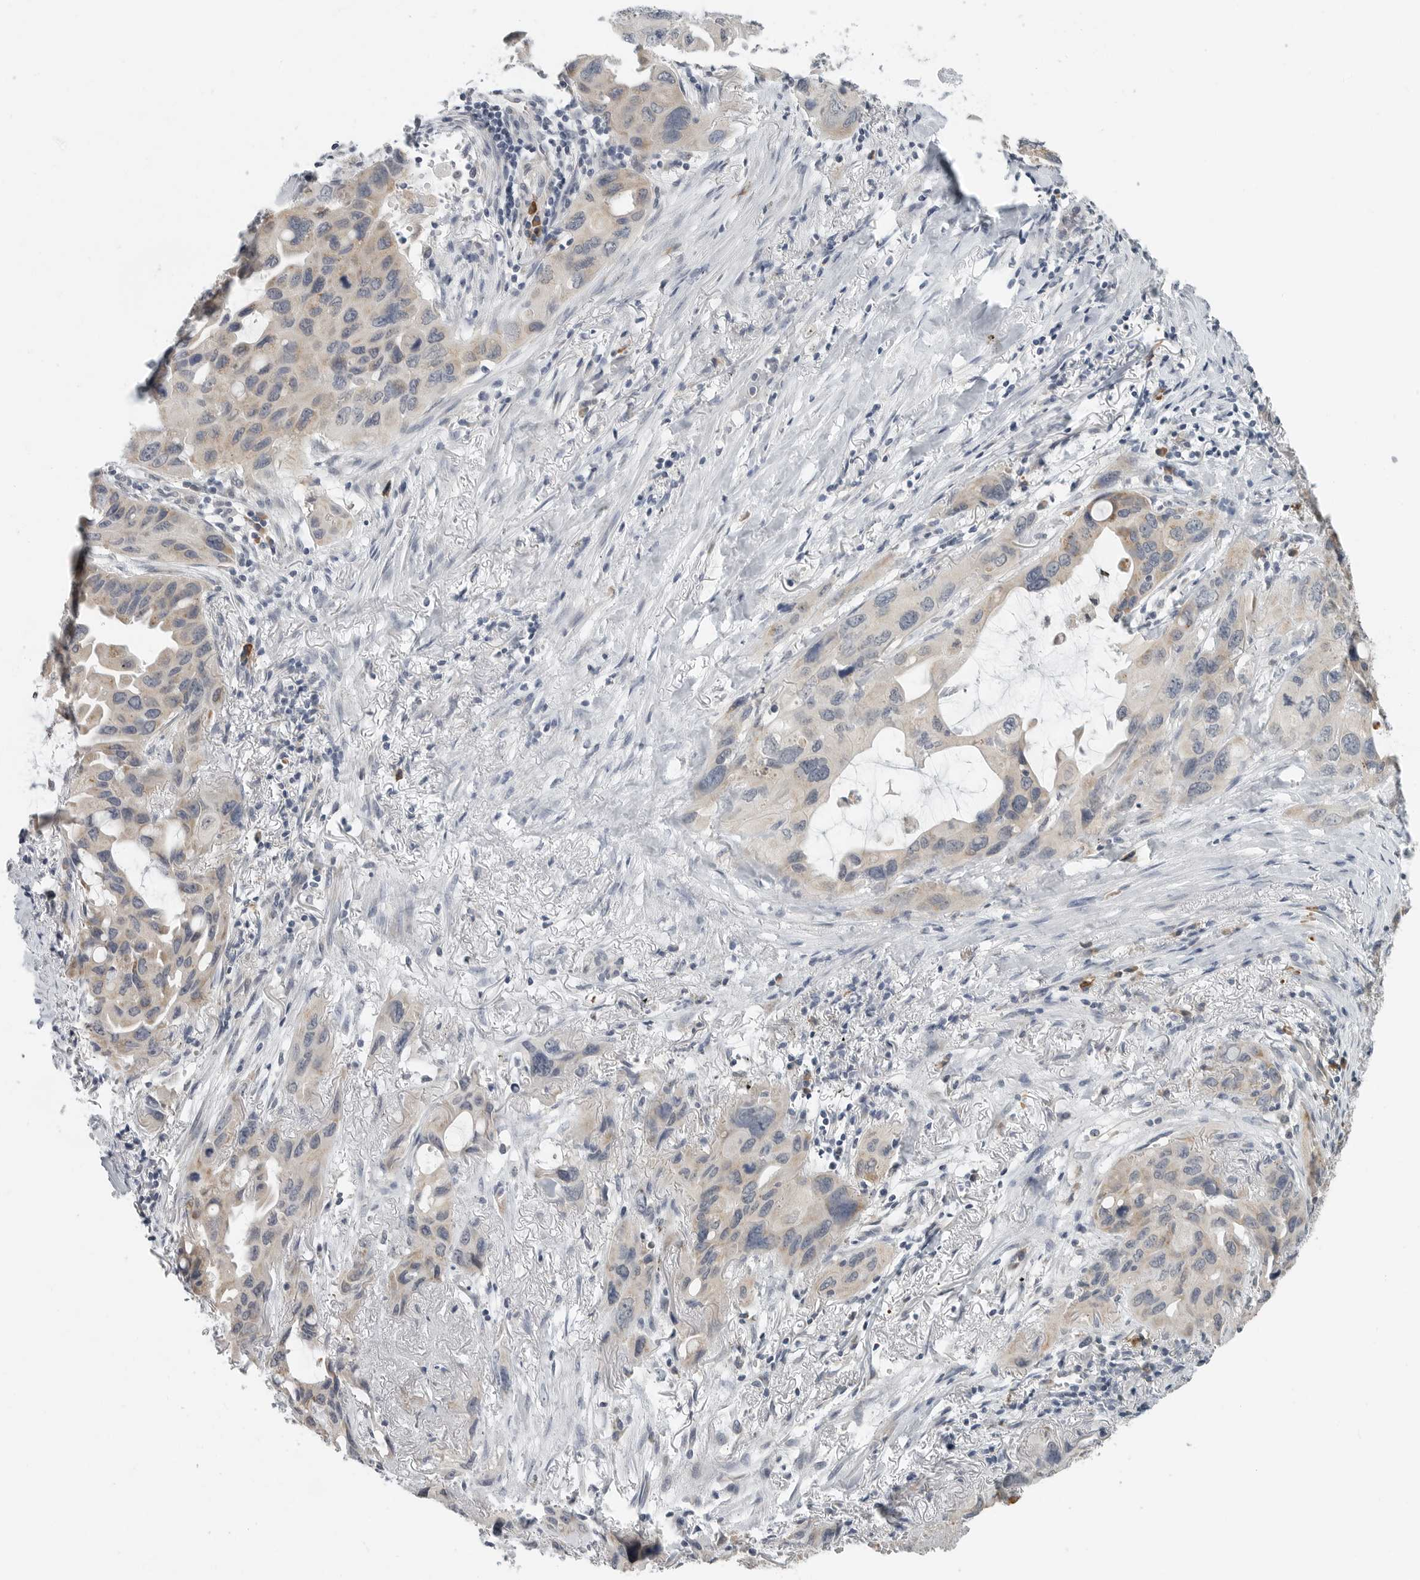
{"staining": {"intensity": "weak", "quantity": "25%-75%", "location": "cytoplasmic/membranous"}, "tissue": "lung cancer", "cell_type": "Tumor cells", "image_type": "cancer", "snomed": [{"axis": "morphology", "description": "Squamous cell carcinoma, NOS"}, {"axis": "topography", "description": "Lung"}], "caption": "Weak cytoplasmic/membranous expression is appreciated in about 25%-75% of tumor cells in lung cancer.", "gene": "IL12RB2", "patient": {"sex": "female", "age": 73}}